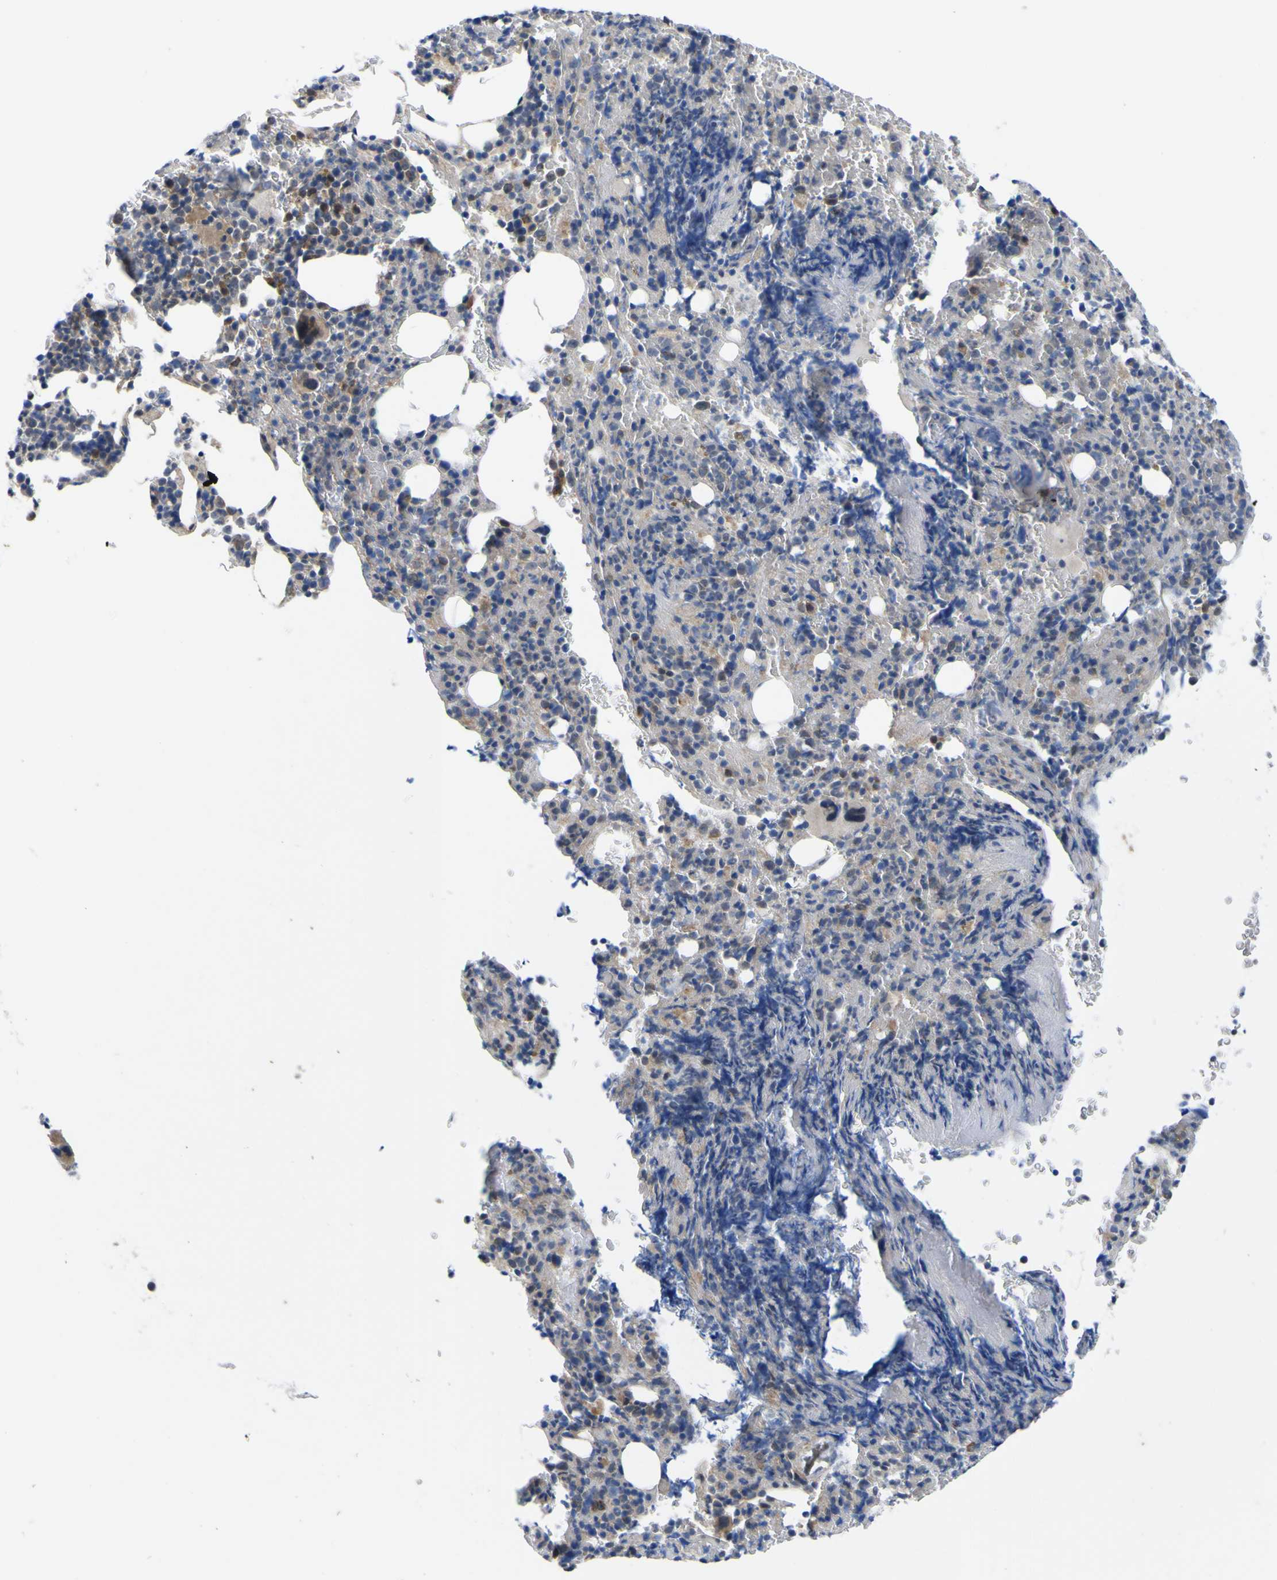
{"staining": {"intensity": "moderate", "quantity": "<25%", "location": "cytoplasmic/membranous"}, "tissue": "bone marrow", "cell_type": "Hematopoietic cells", "image_type": "normal", "snomed": [{"axis": "morphology", "description": "Normal tissue, NOS"}, {"axis": "morphology", "description": "Inflammation, NOS"}, {"axis": "topography", "description": "Bone marrow"}], "caption": "Immunohistochemistry (DAB) staining of benign human bone marrow reveals moderate cytoplasmic/membranous protein staining in about <25% of hematopoietic cells. (DAB = brown stain, brightfield microscopy at high magnification).", "gene": "TNFRSF11A", "patient": {"sex": "male", "age": 72}}